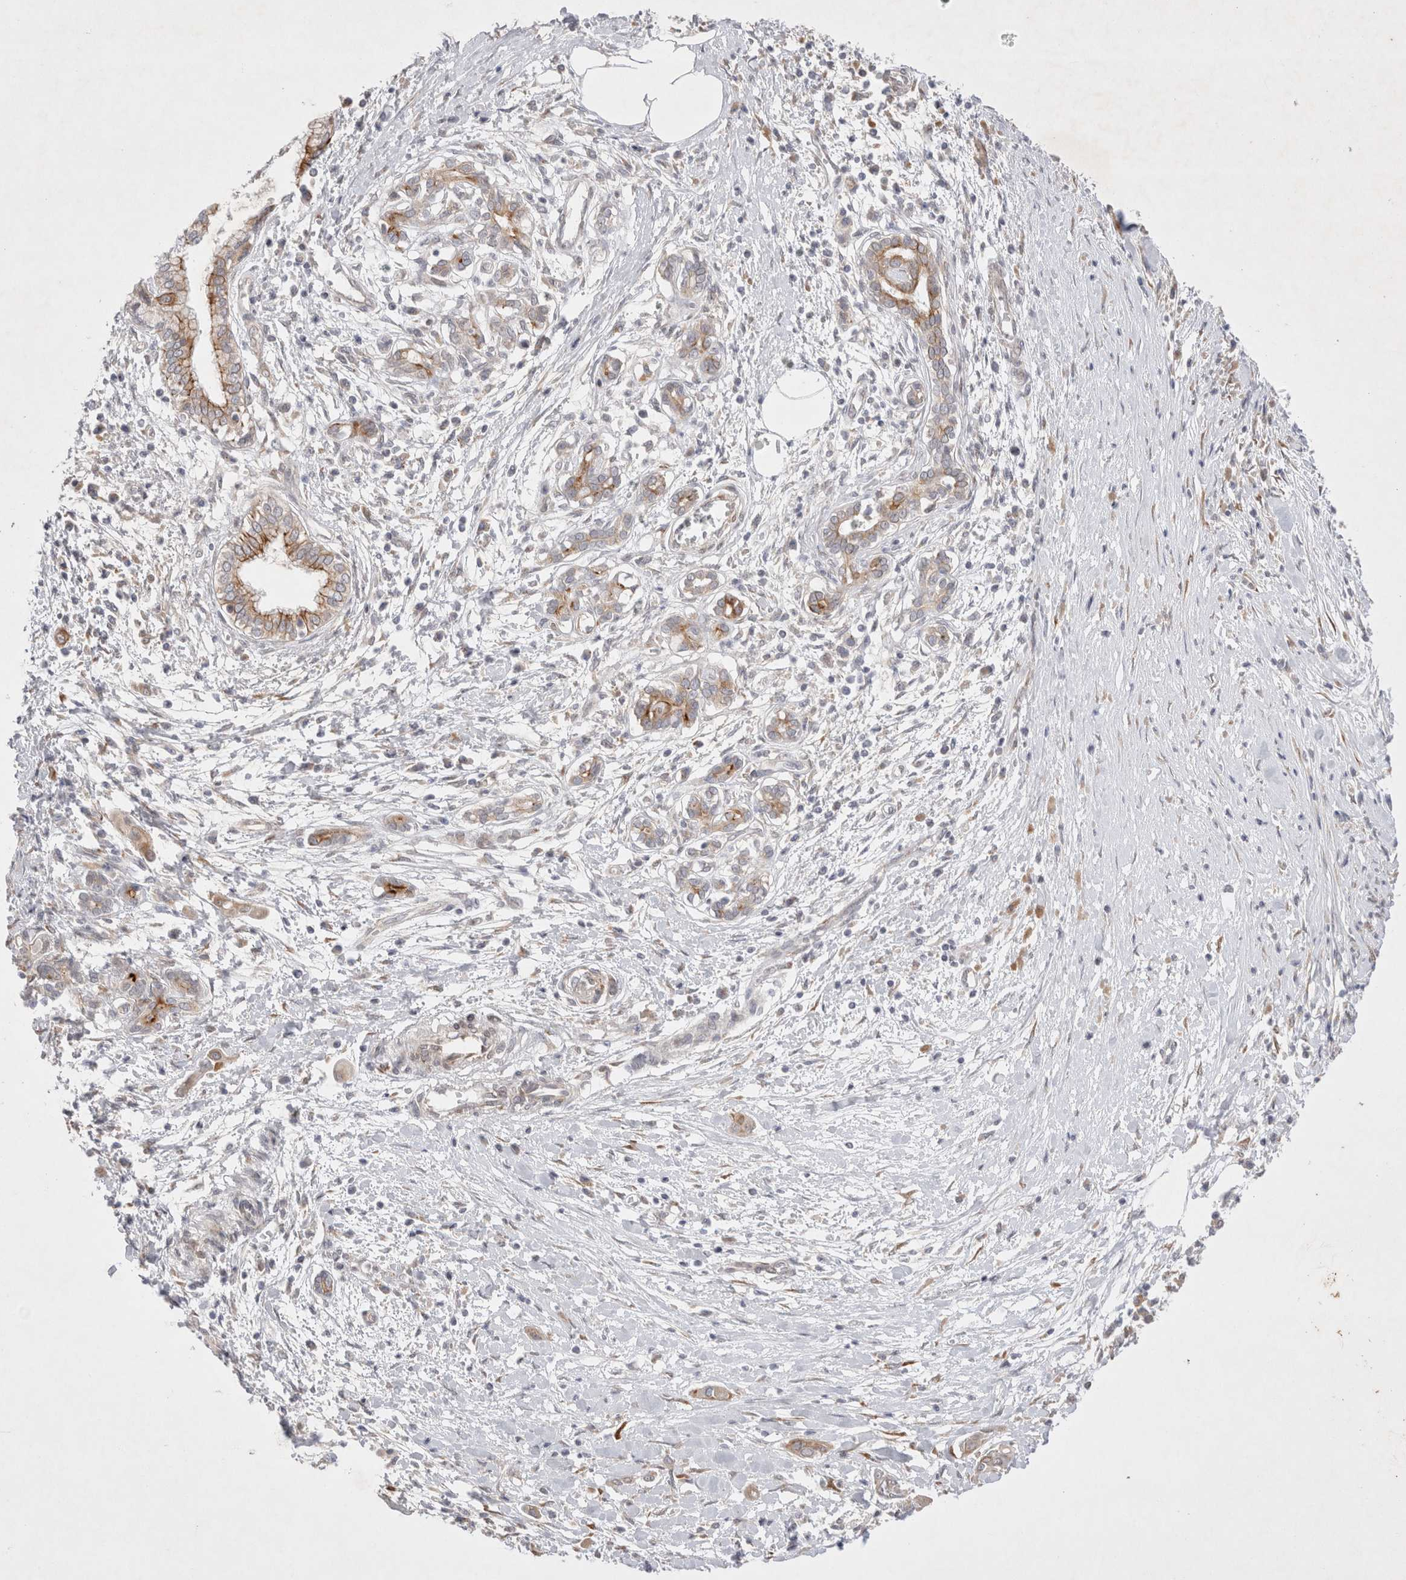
{"staining": {"intensity": "weak", "quantity": ">75%", "location": "cytoplasmic/membranous"}, "tissue": "pancreatic cancer", "cell_type": "Tumor cells", "image_type": "cancer", "snomed": [{"axis": "morphology", "description": "Adenocarcinoma, NOS"}, {"axis": "topography", "description": "Pancreas"}], "caption": "A brown stain shows weak cytoplasmic/membranous positivity of a protein in human adenocarcinoma (pancreatic) tumor cells.", "gene": "NPC1", "patient": {"sex": "male", "age": 58}}